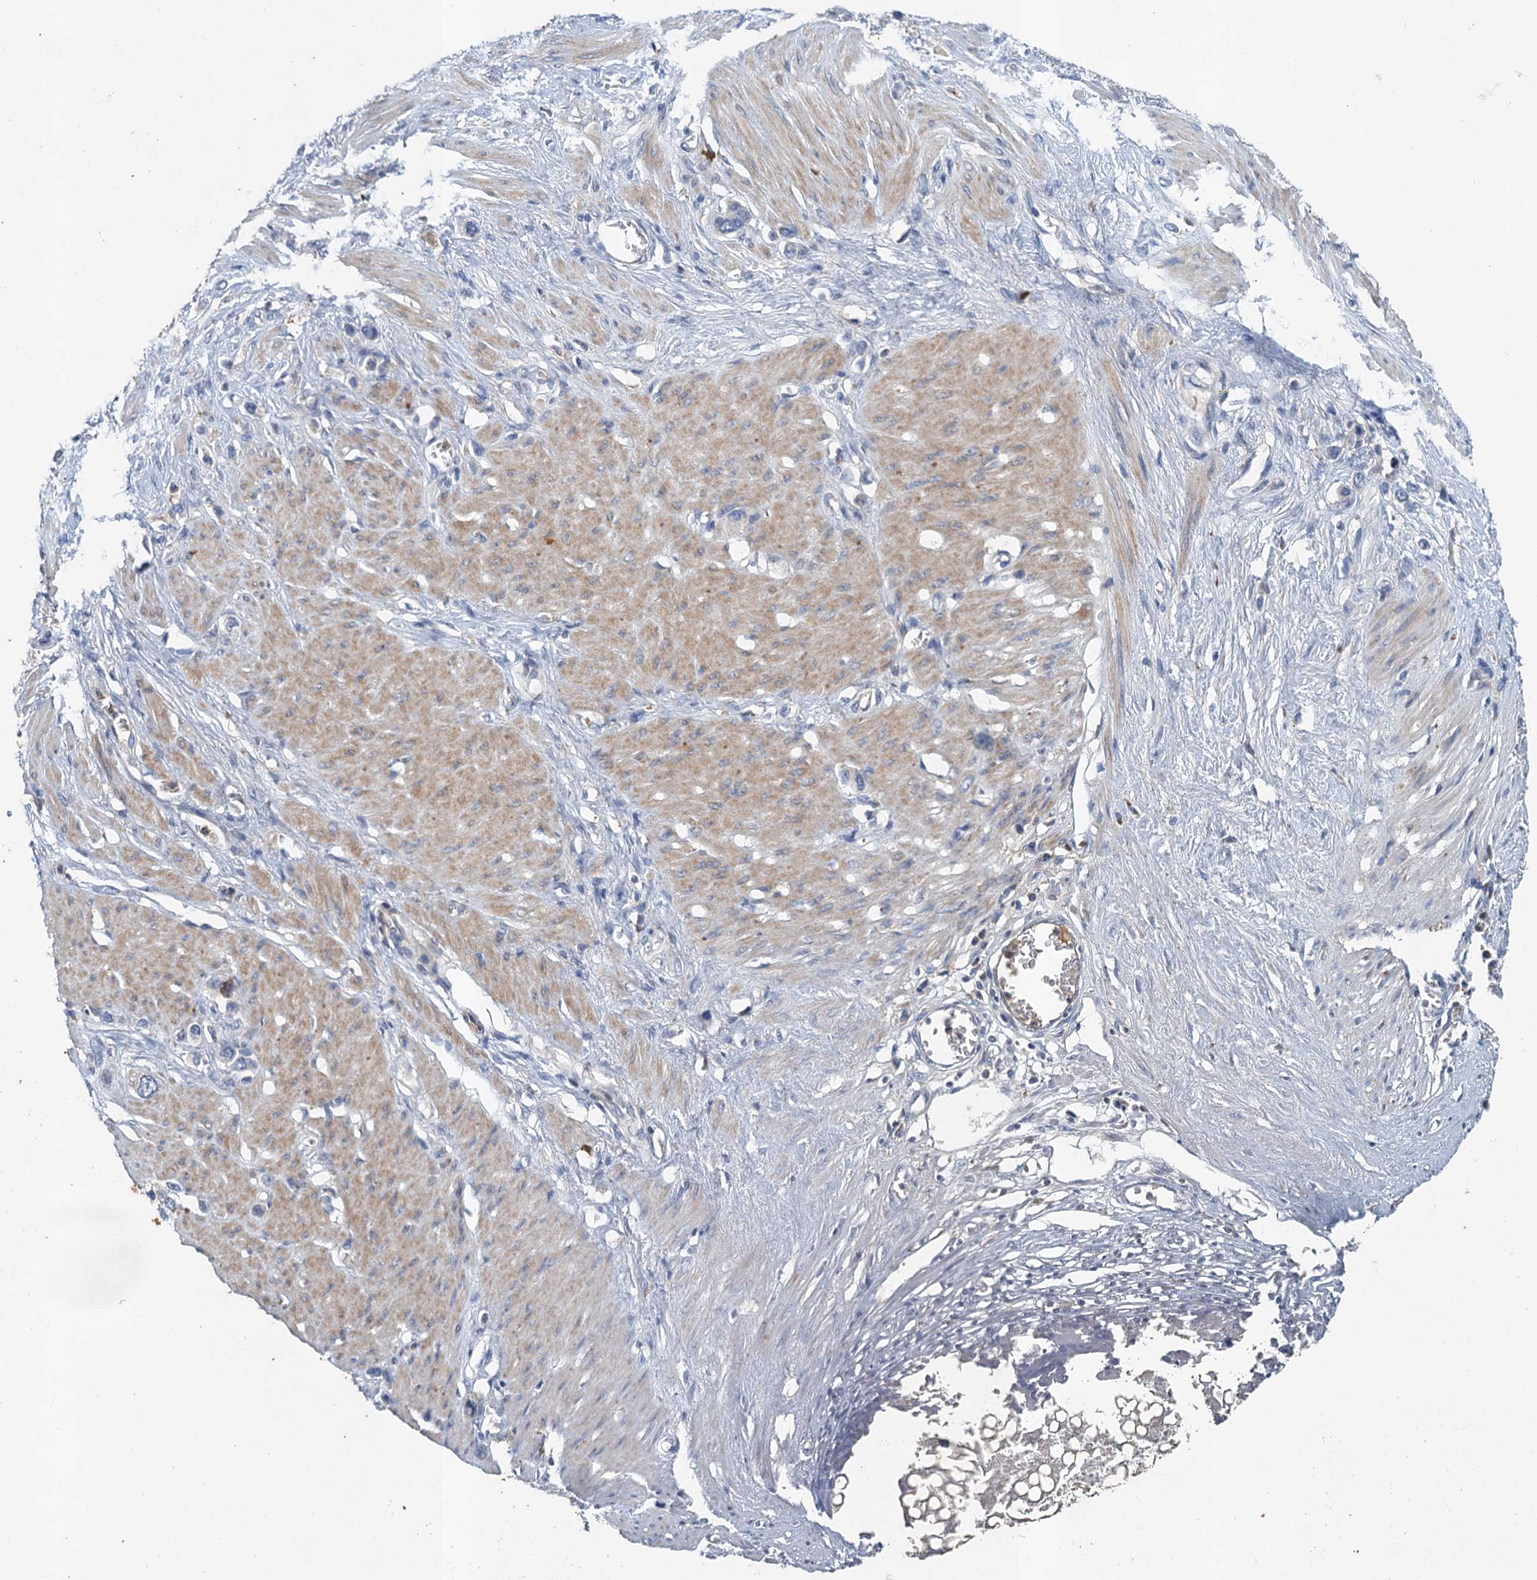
{"staining": {"intensity": "negative", "quantity": "none", "location": "none"}, "tissue": "stomach cancer", "cell_type": "Tumor cells", "image_type": "cancer", "snomed": [{"axis": "morphology", "description": "Adenocarcinoma, NOS"}, {"axis": "morphology", "description": "Adenocarcinoma, High grade"}, {"axis": "topography", "description": "Stomach, upper"}, {"axis": "topography", "description": "Stomach, lower"}], "caption": "Immunohistochemical staining of stomach high-grade adenocarcinoma displays no significant positivity in tumor cells.", "gene": "TPCN1", "patient": {"sex": "female", "age": 65}}